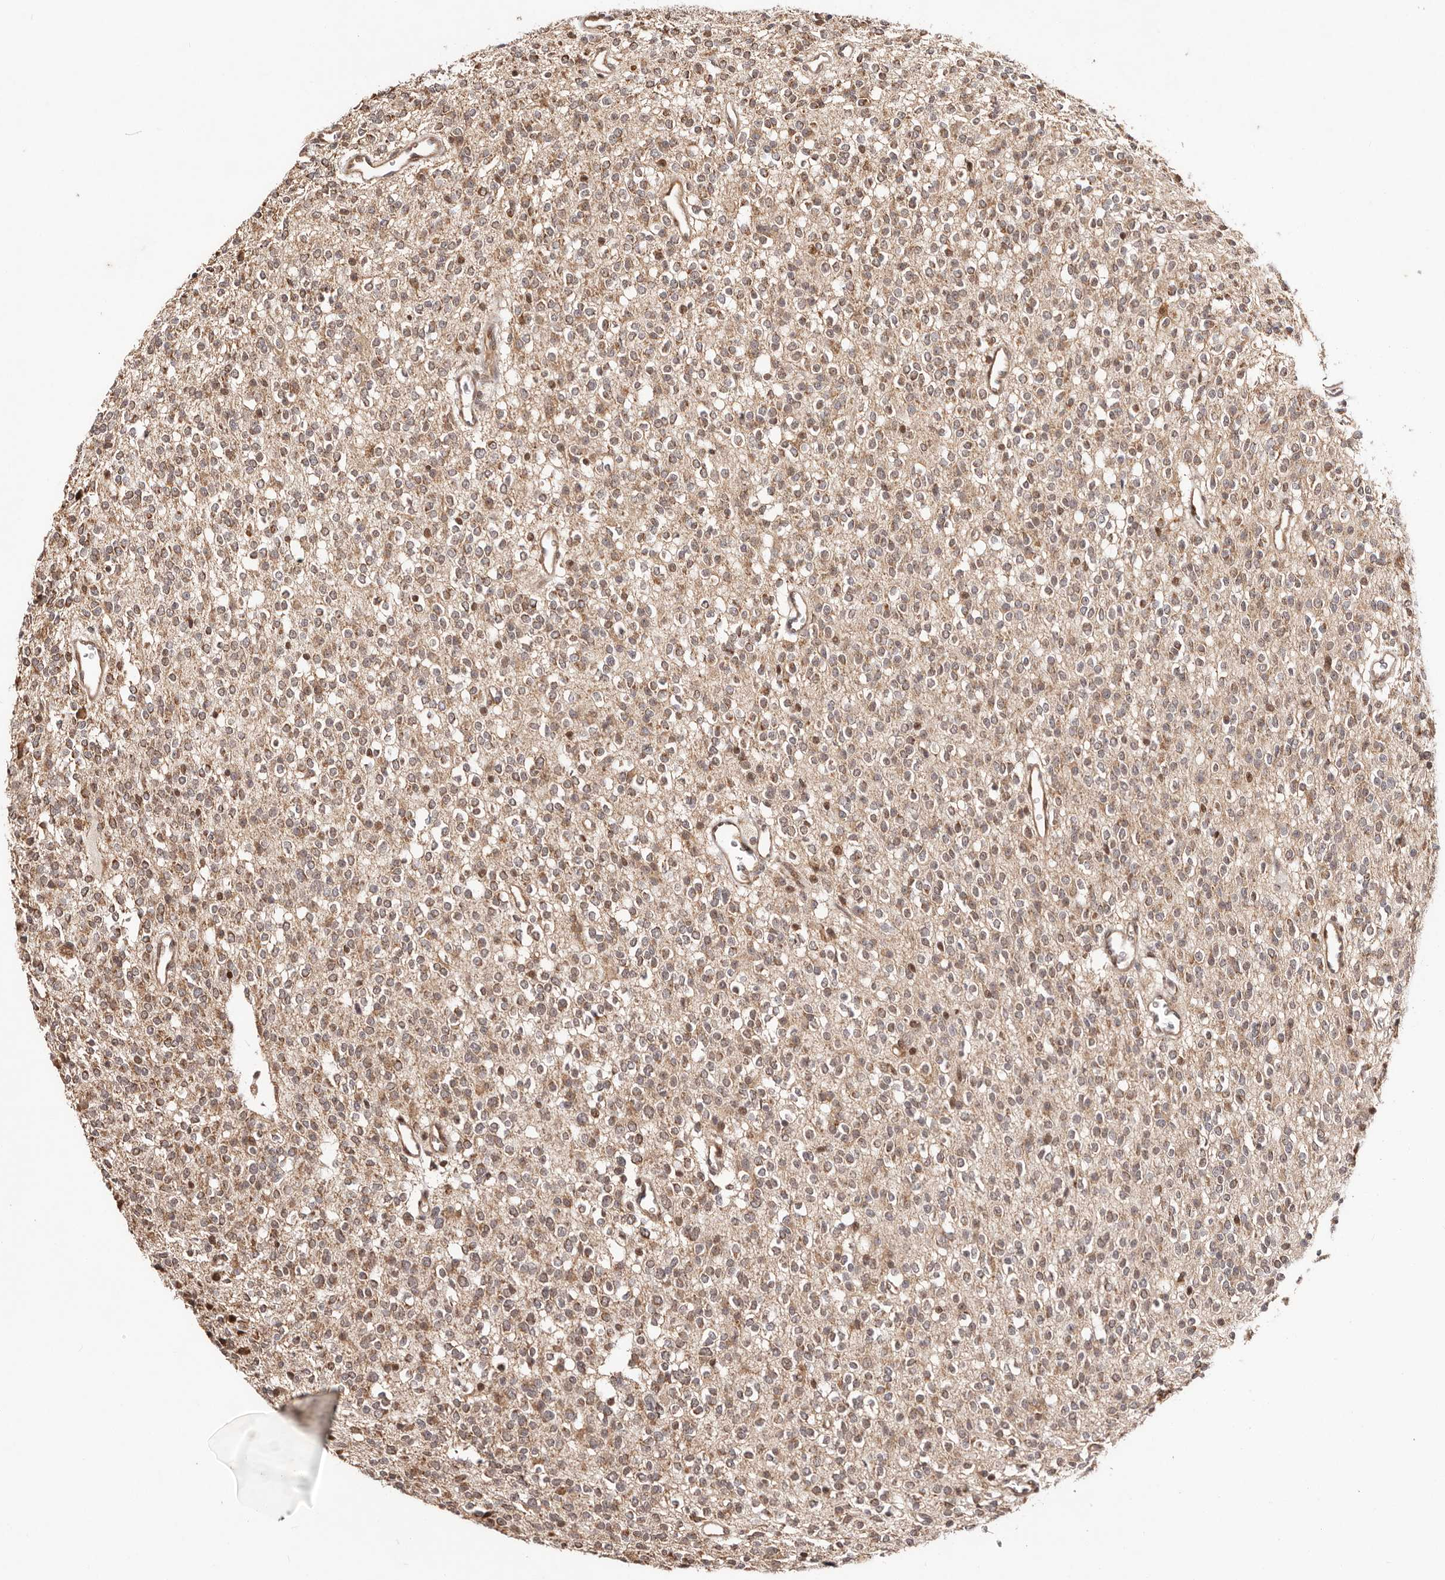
{"staining": {"intensity": "moderate", "quantity": ">75%", "location": "cytoplasmic/membranous"}, "tissue": "glioma", "cell_type": "Tumor cells", "image_type": "cancer", "snomed": [{"axis": "morphology", "description": "Glioma, malignant, High grade"}, {"axis": "topography", "description": "Brain"}], "caption": "Tumor cells display medium levels of moderate cytoplasmic/membranous staining in approximately >75% of cells in glioma. The staining was performed using DAB (3,3'-diaminobenzidine) to visualize the protein expression in brown, while the nuclei were stained in blue with hematoxylin (Magnification: 20x).", "gene": "HIVEP3", "patient": {"sex": "male", "age": 34}}